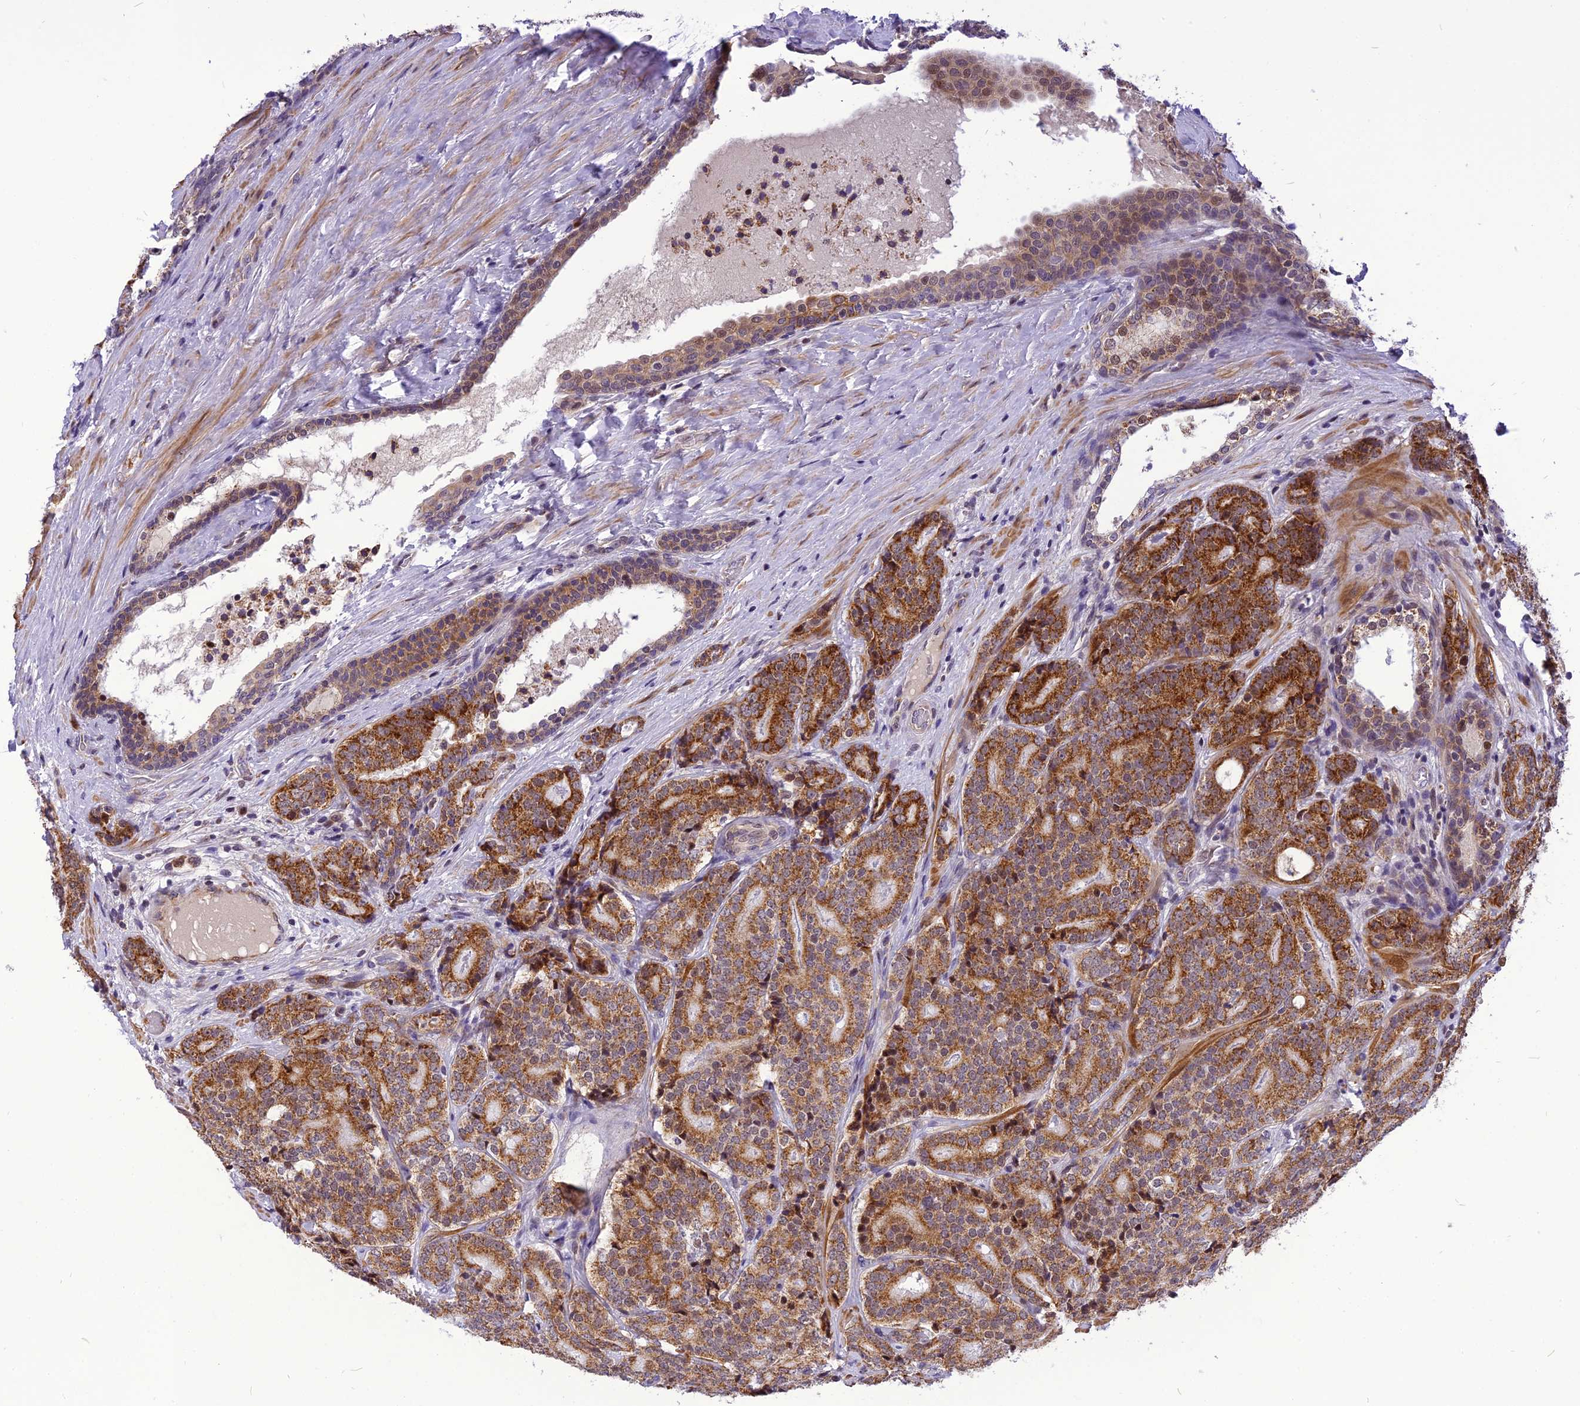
{"staining": {"intensity": "moderate", "quantity": ">75%", "location": "cytoplasmic/membranous"}, "tissue": "prostate cancer", "cell_type": "Tumor cells", "image_type": "cancer", "snomed": [{"axis": "morphology", "description": "Adenocarcinoma, High grade"}, {"axis": "topography", "description": "Prostate"}], "caption": "Immunohistochemical staining of human high-grade adenocarcinoma (prostate) exhibits medium levels of moderate cytoplasmic/membranous protein expression in about >75% of tumor cells.", "gene": "CMC1", "patient": {"sex": "male", "age": 56}}